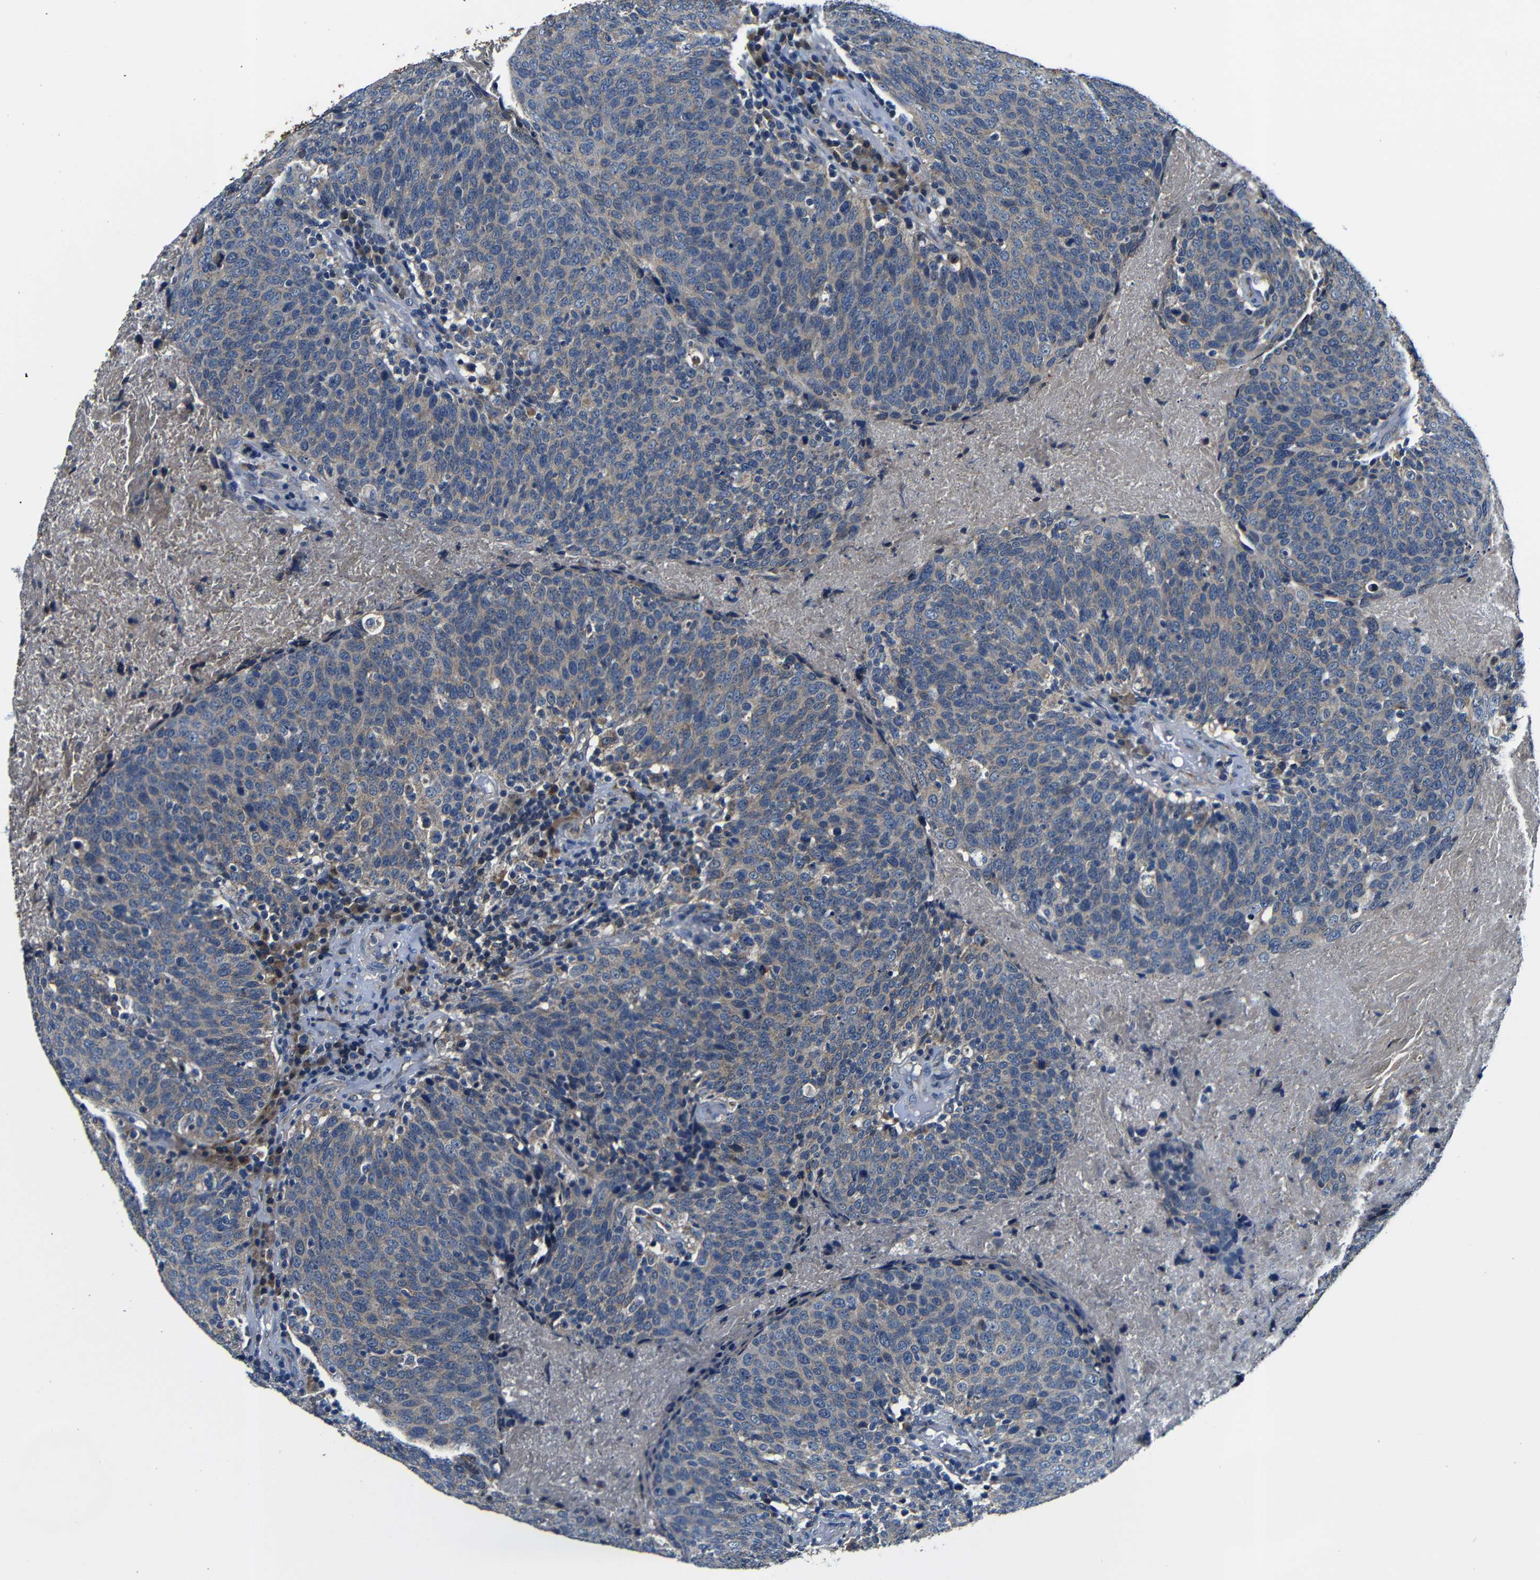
{"staining": {"intensity": "weak", "quantity": "25%-75%", "location": "cytoplasmic/membranous"}, "tissue": "head and neck cancer", "cell_type": "Tumor cells", "image_type": "cancer", "snomed": [{"axis": "morphology", "description": "Squamous cell carcinoma, NOS"}, {"axis": "morphology", "description": "Squamous cell carcinoma, metastatic, NOS"}, {"axis": "topography", "description": "Lymph node"}, {"axis": "topography", "description": "Head-Neck"}], "caption": "There is low levels of weak cytoplasmic/membranous expression in tumor cells of metastatic squamous cell carcinoma (head and neck), as demonstrated by immunohistochemical staining (brown color).", "gene": "FKBP14", "patient": {"sex": "male", "age": 62}}